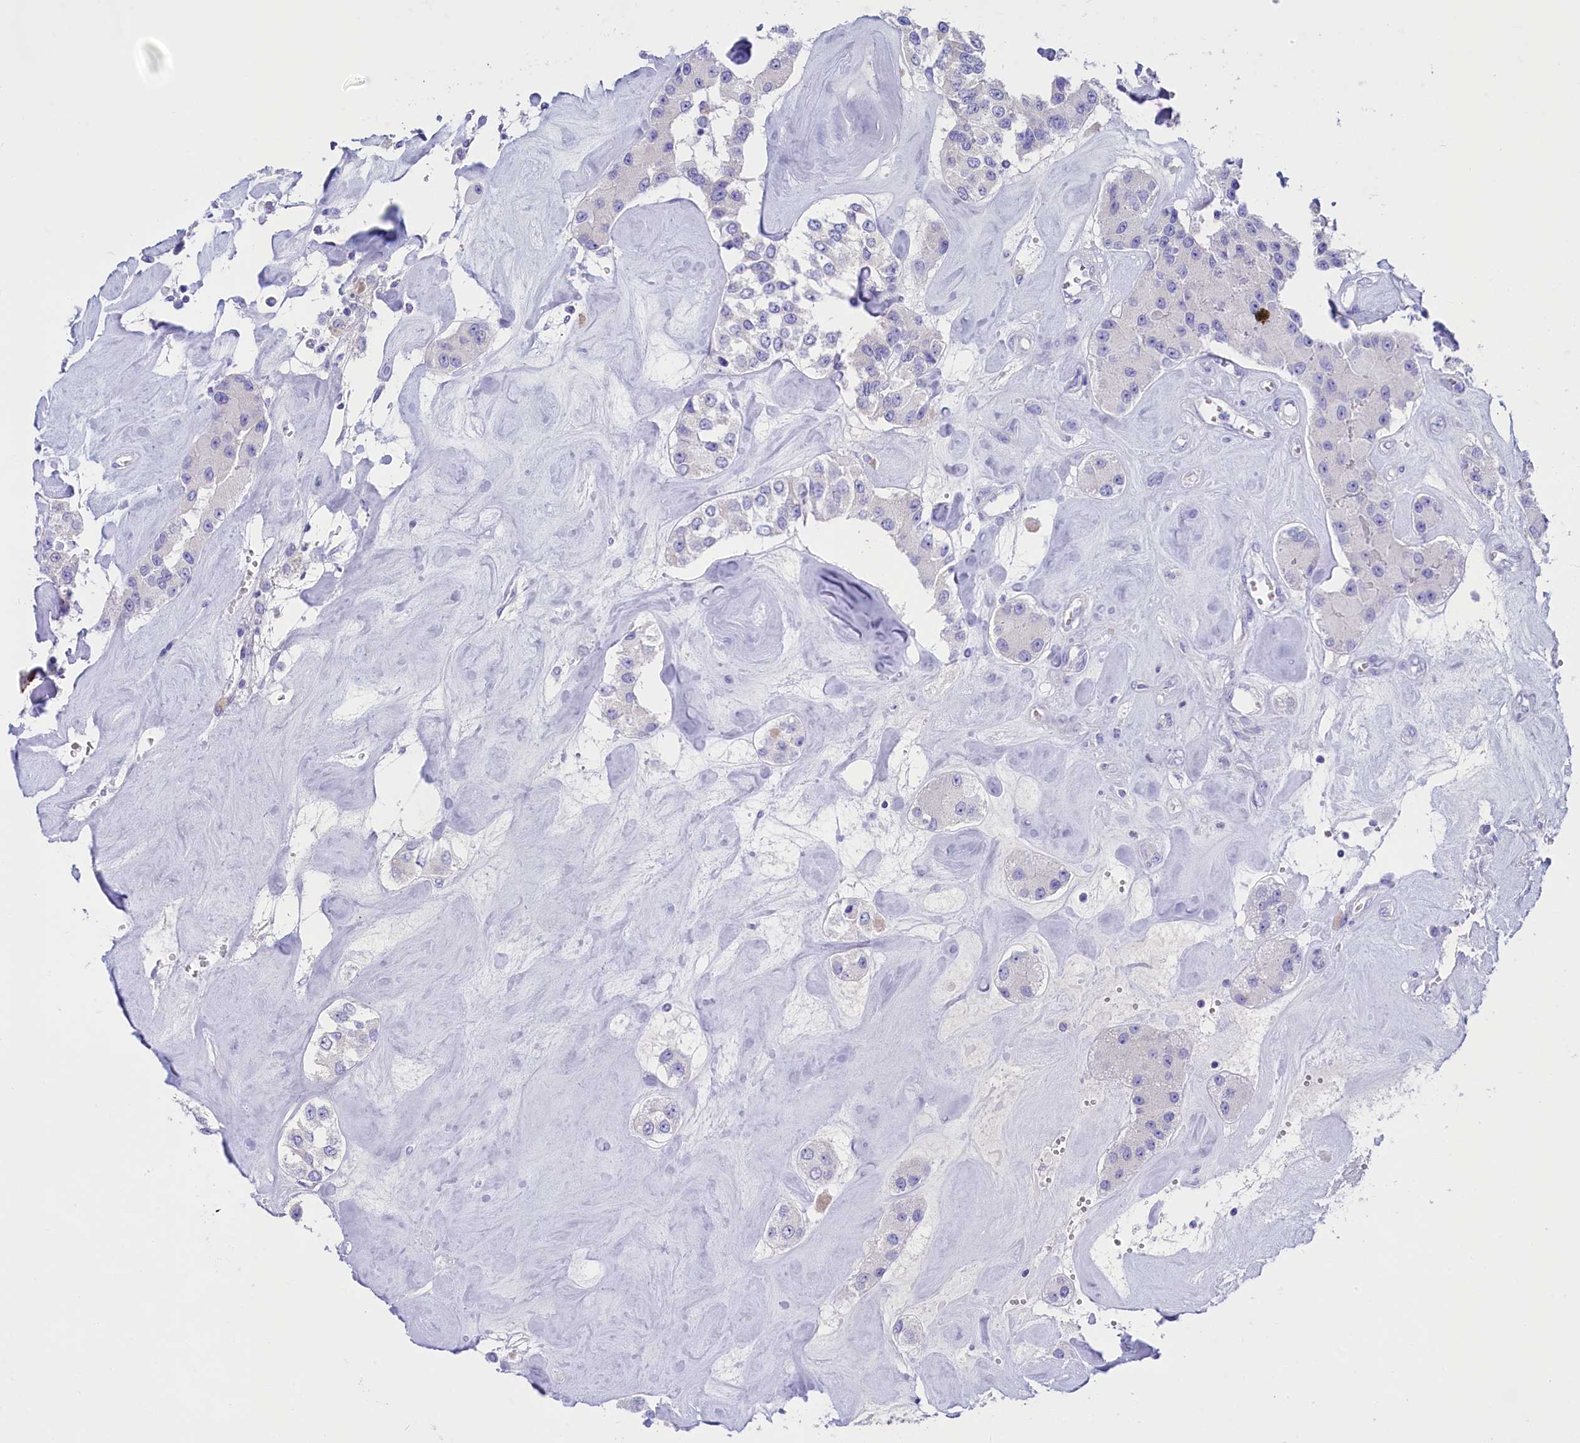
{"staining": {"intensity": "negative", "quantity": "none", "location": "none"}, "tissue": "carcinoid", "cell_type": "Tumor cells", "image_type": "cancer", "snomed": [{"axis": "morphology", "description": "Carcinoid, malignant, NOS"}, {"axis": "topography", "description": "Pancreas"}], "caption": "Histopathology image shows no significant protein expression in tumor cells of carcinoid.", "gene": "SULT2A1", "patient": {"sex": "male", "age": 41}}